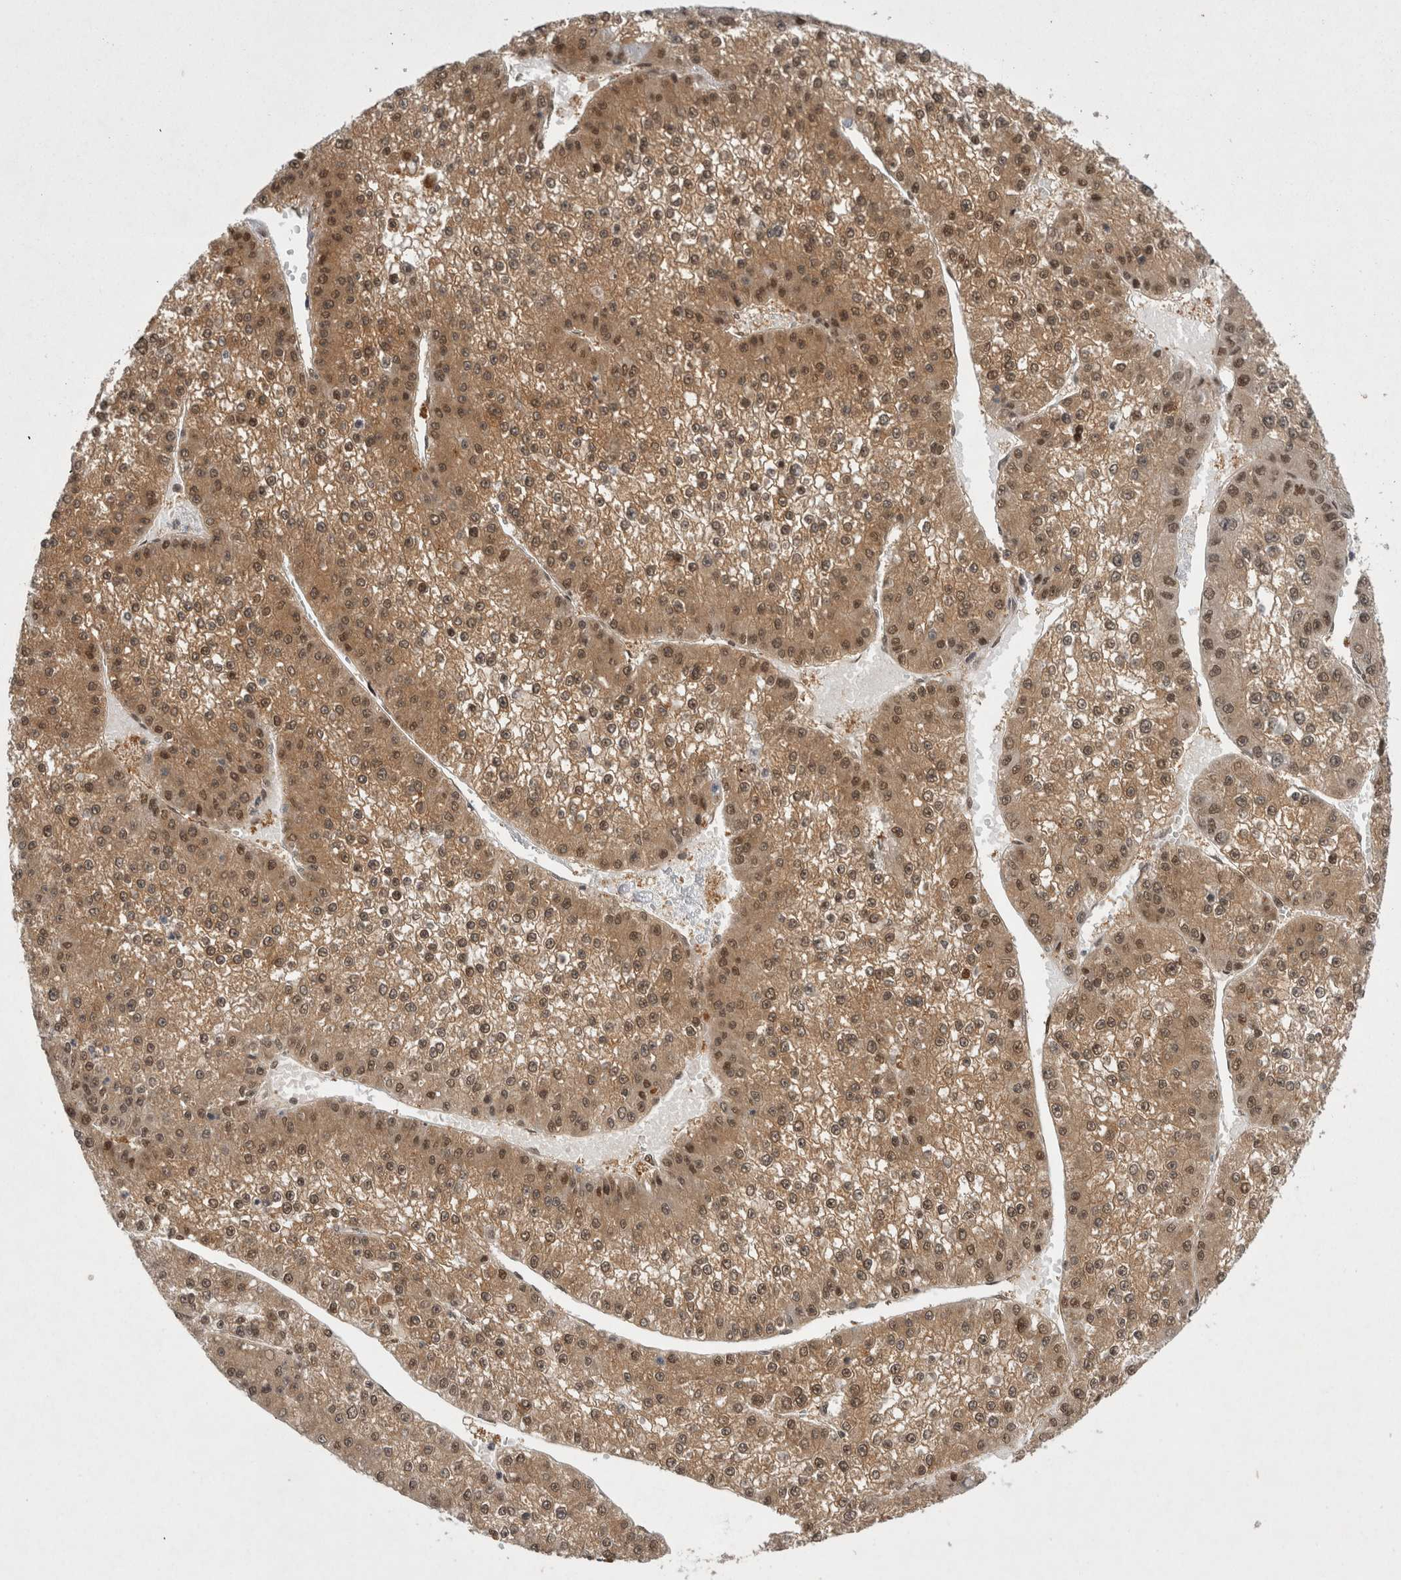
{"staining": {"intensity": "moderate", "quantity": ">75%", "location": "cytoplasmic/membranous,nuclear"}, "tissue": "liver cancer", "cell_type": "Tumor cells", "image_type": "cancer", "snomed": [{"axis": "morphology", "description": "Carcinoma, Hepatocellular, NOS"}, {"axis": "topography", "description": "Liver"}], "caption": "Protein expression analysis of liver cancer (hepatocellular carcinoma) shows moderate cytoplasmic/membranous and nuclear expression in approximately >75% of tumor cells.", "gene": "PSMB2", "patient": {"sex": "female", "age": 73}}